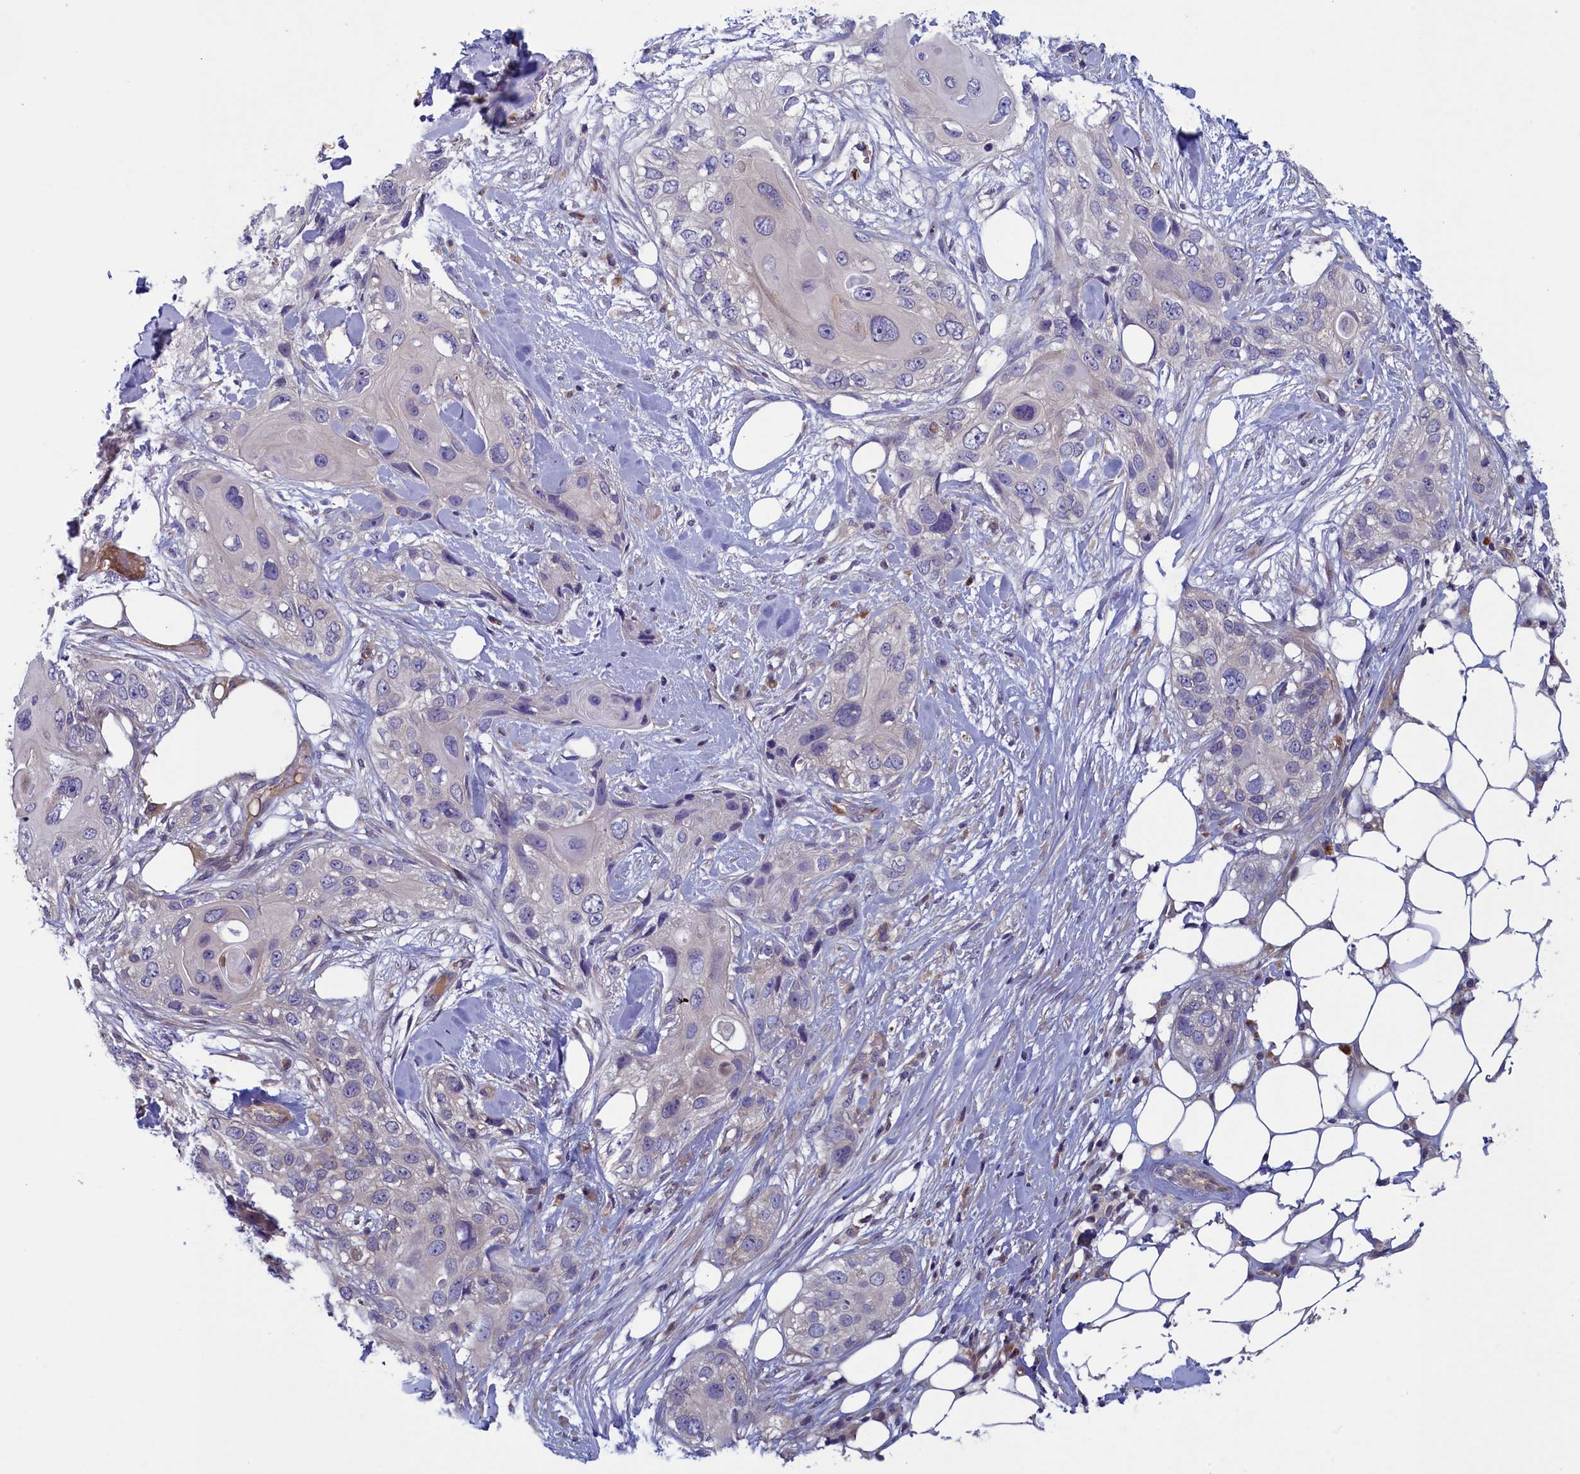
{"staining": {"intensity": "negative", "quantity": "none", "location": "none"}, "tissue": "skin cancer", "cell_type": "Tumor cells", "image_type": "cancer", "snomed": [{"axis": "morphology", "description": "Normal tissue, NOS"}, {"axis": "morphology", "description": "Squamous cell carcinoma, NOS"}, {"axis": "topography", "description": "Skin"}], "caption": "Image shows no significant protein staining in tumor cells of squamous cell carcinoma (skin).", "gene": "NUBP1", "patient": {"sex": "male", "age": 72}}